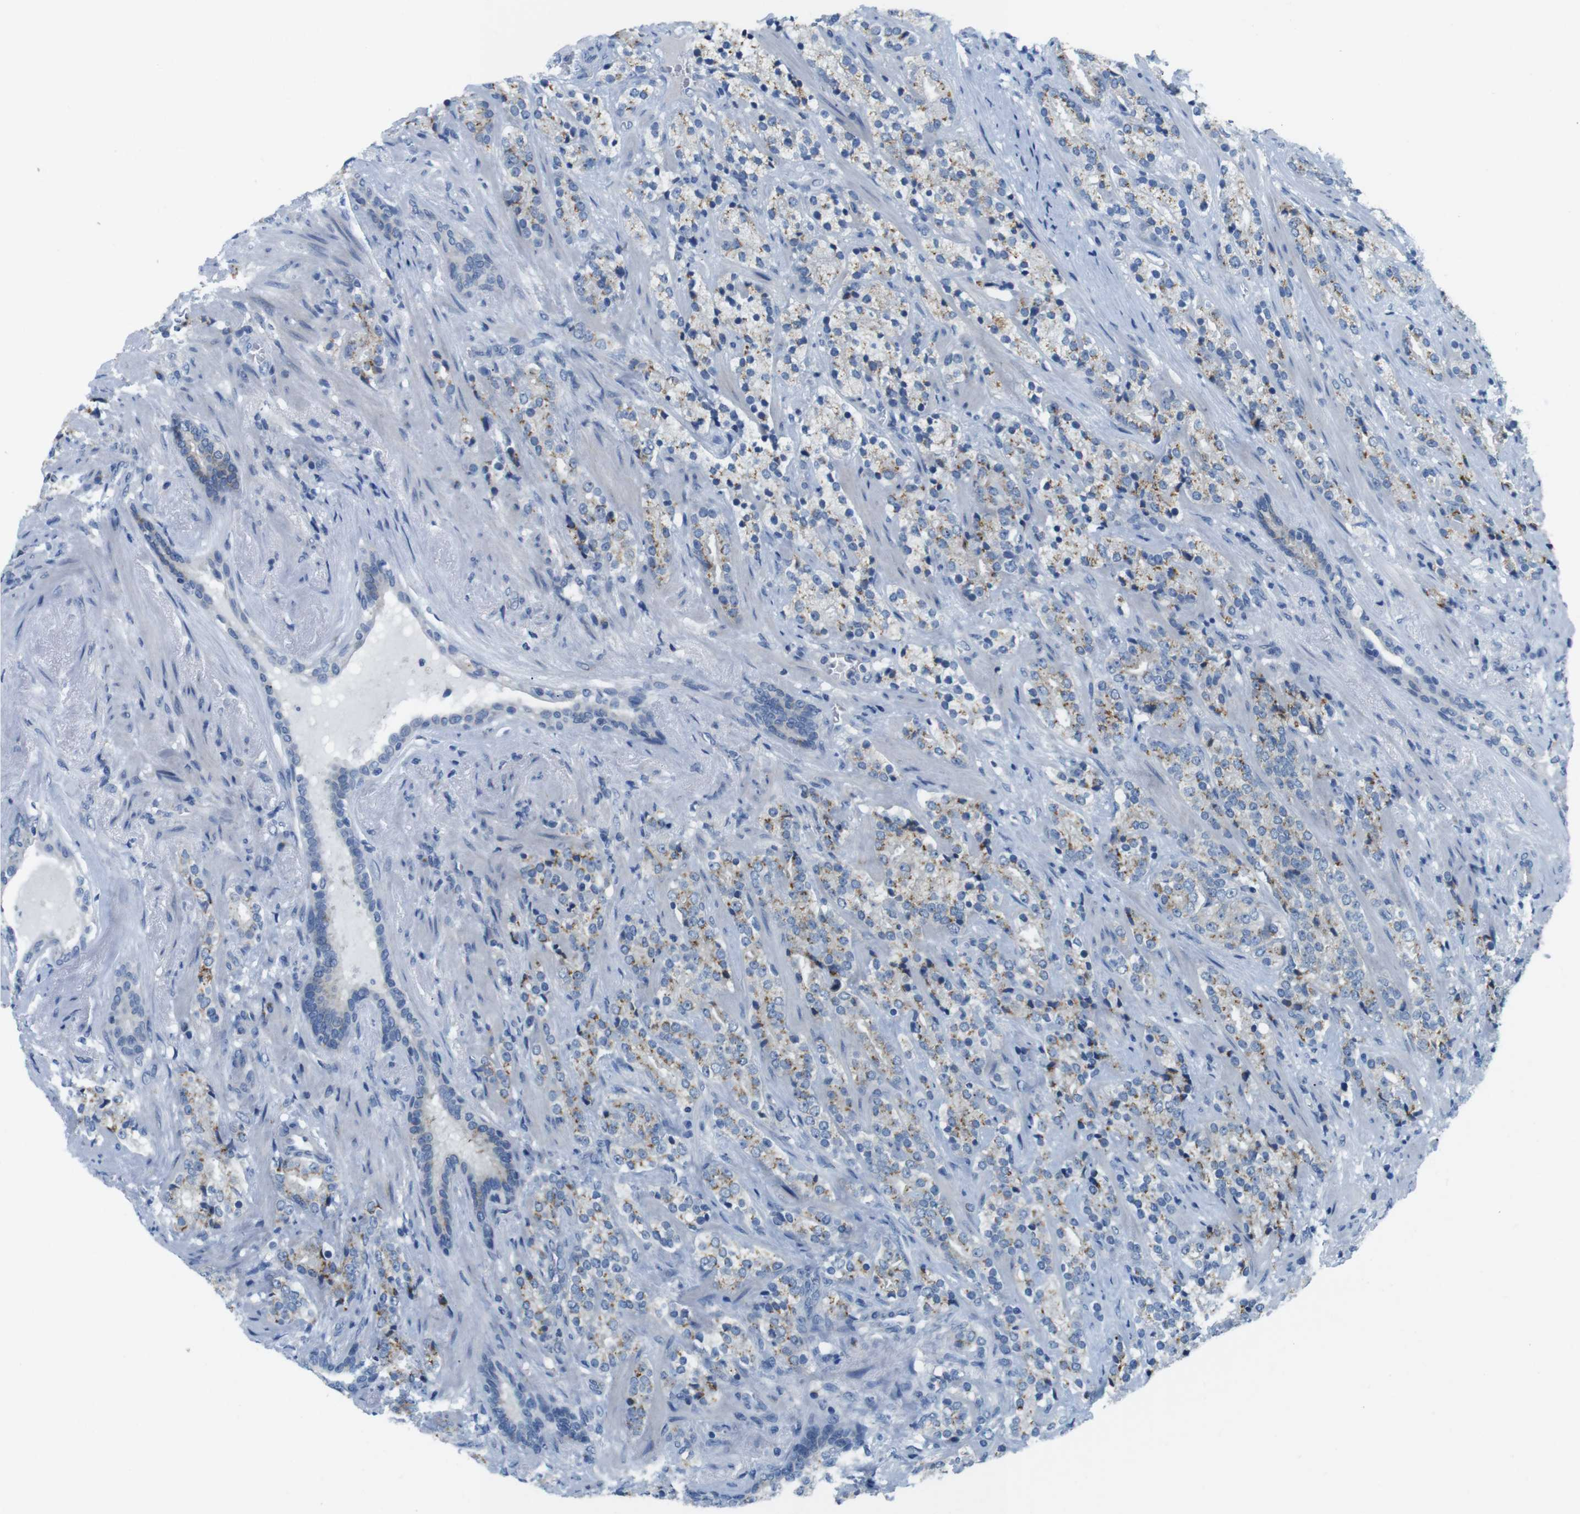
{"staining": {"intensity": "weak", "quantity": ">75%", "location": "cytoplasmic/membranous"}, "tissue": "prostate cancer", "cell_type": "Tumor cells", "image_type": "cancer", "snomed": [{"axis": "morphology", "description": "Adenocarcinoma, High grade"}, {"axis": "topography", "description": "Prostate"}], "caption": "Immunohistochemistry (IHC) image of neoplastic tissue: prostate high-grade adenocarcinoma stained using immunohistochemistry demonstrates low levels of weak protein expression localized specifically in the cytoplasmic/membranous of tumor cells, appearing as a cytoplasmic/membranous brown color.", "gene": "GOLGA2", "patient": {"sex": "male", "age": 71}}